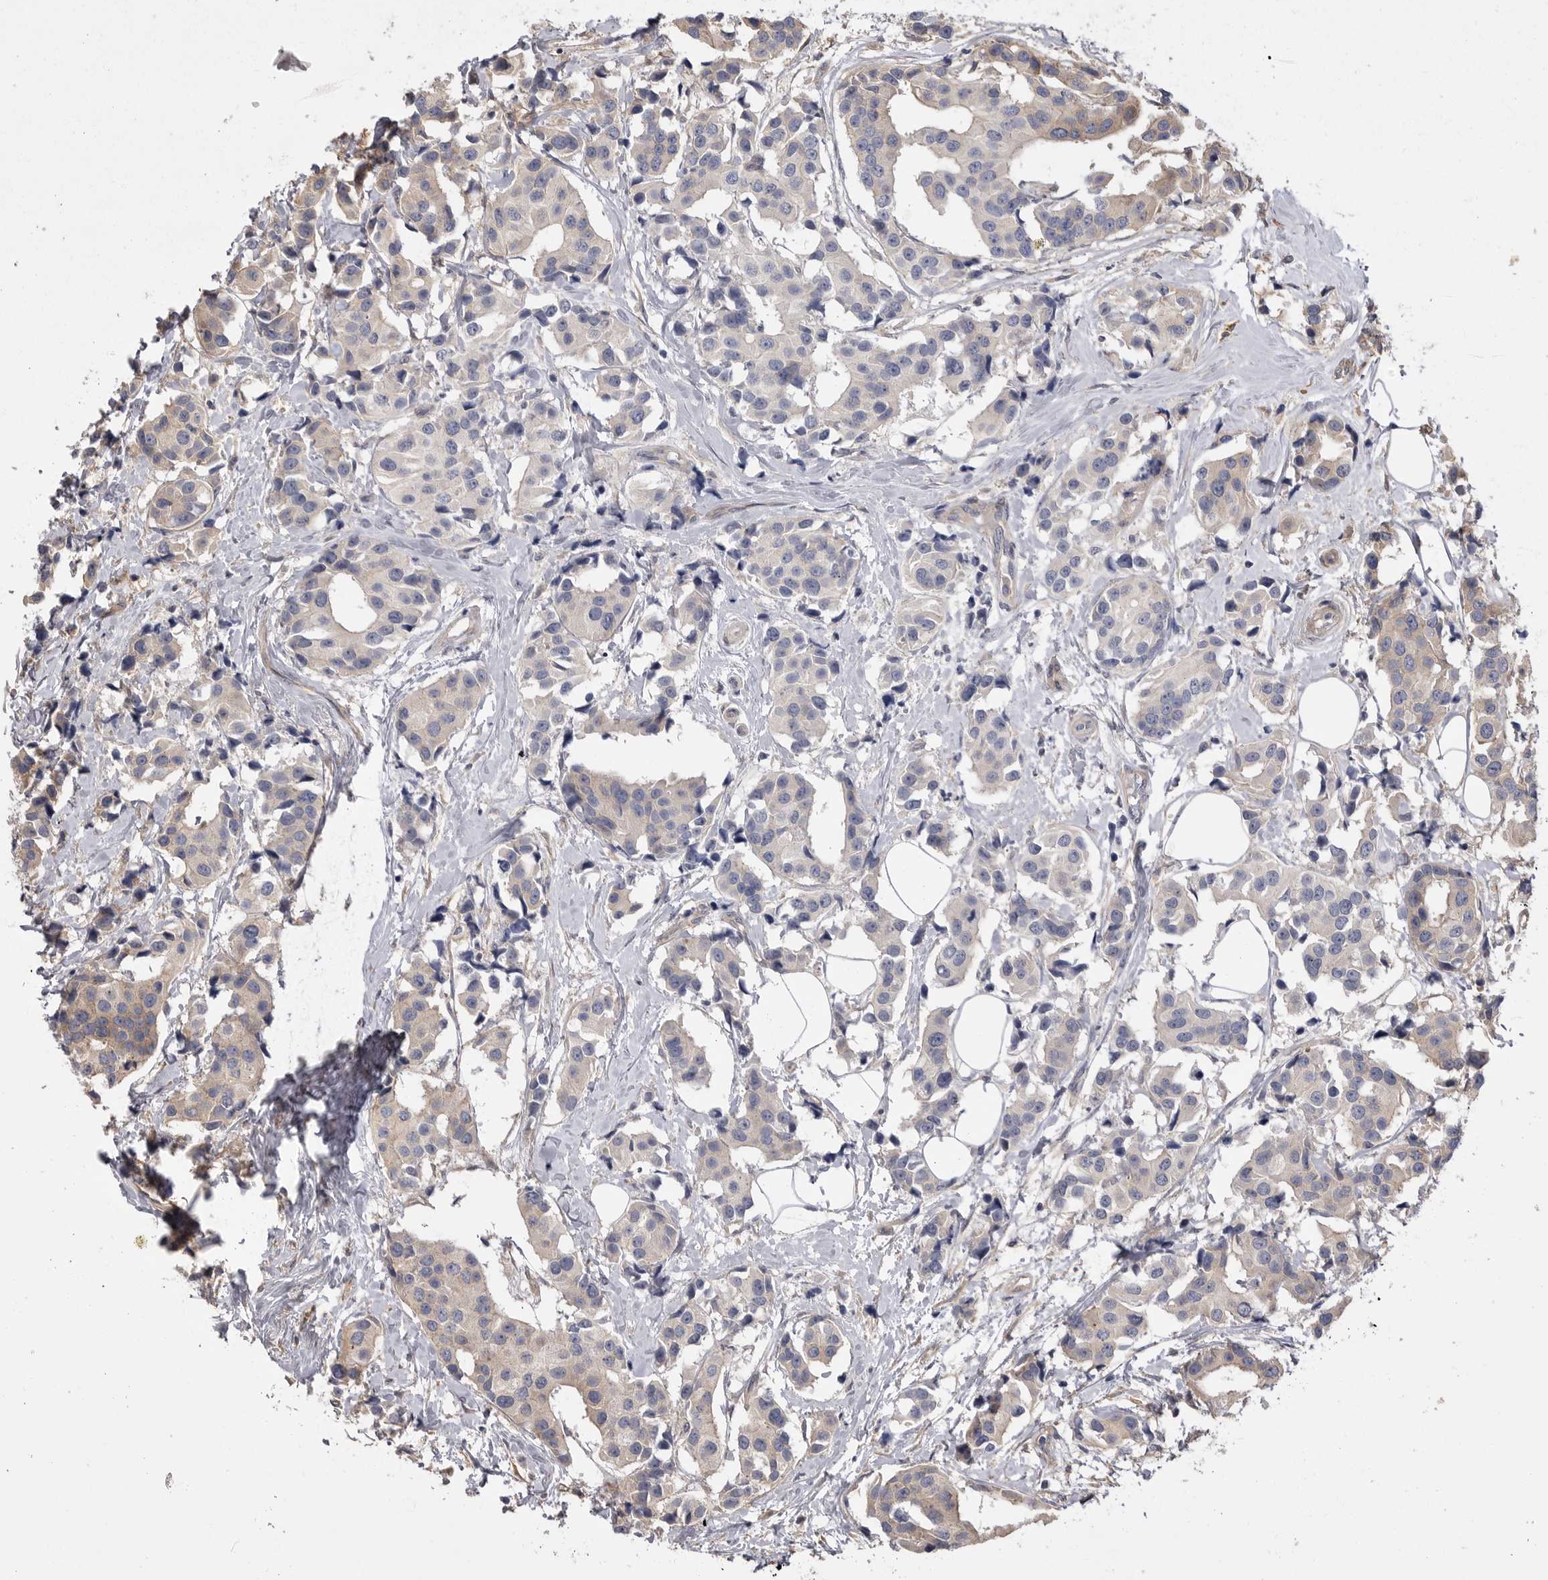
{"staining": {"intensity": "weak", "quantity": "25%-75%", "location": "cytoplasmic/membranous"}, "tissue": "breast cancer", "cell_type": "Tumor cells", "image_type": "cancer", "snomed": [{"axis": "morphology", "description": "Normal tissue, NOS"}, {"axis": "morphology", "description": "Duct carcinoma"}, {"axis": "topography", "description": "Breast"}], "caption": "An image showing weak cytoplasmic/membranous positivity in about 25%-75% of tumor cells in breast cancer, as visualized by brown immunohistochemical staining.", "gene": "OSBPL9", "patient": {"sex": "female", "age": 39}}